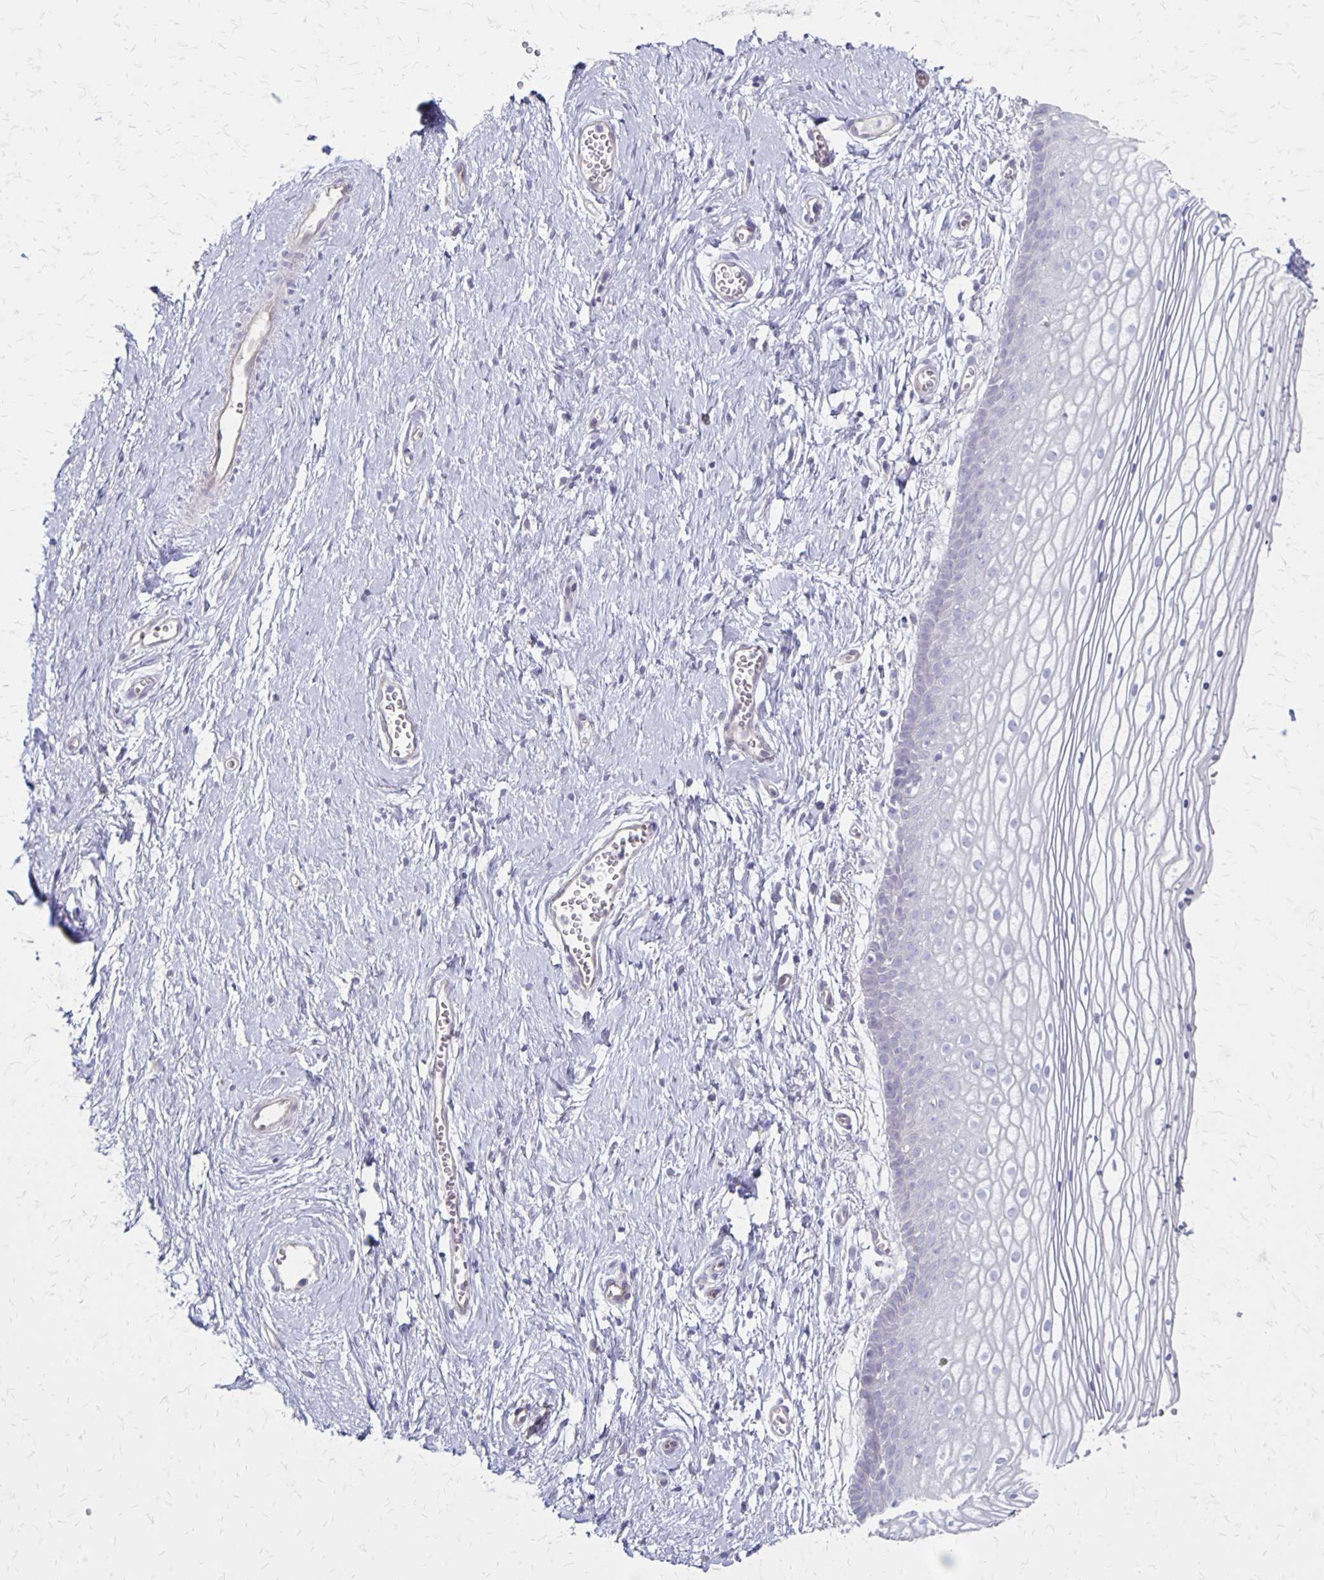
{"staining": {"intensity": "negative", "quantity": "none", "location": "none"}, "tissue": "vagina", "cell_type": "Squamous epithelial cells", "image_type": "normal", "snomed": [{"axis": "morphology", "description": "Normal tissue, NOS"}, {"axis": "topography", "description": "Vagina"}], "caption": "DAB (3,3'-diaminobenzidine) immunohistochemical staining of normal vagina shows no significant positivity in squamous epithelial cells.", "gene": "HOMER1", "patient": {"sex": "female", "age": 56}}